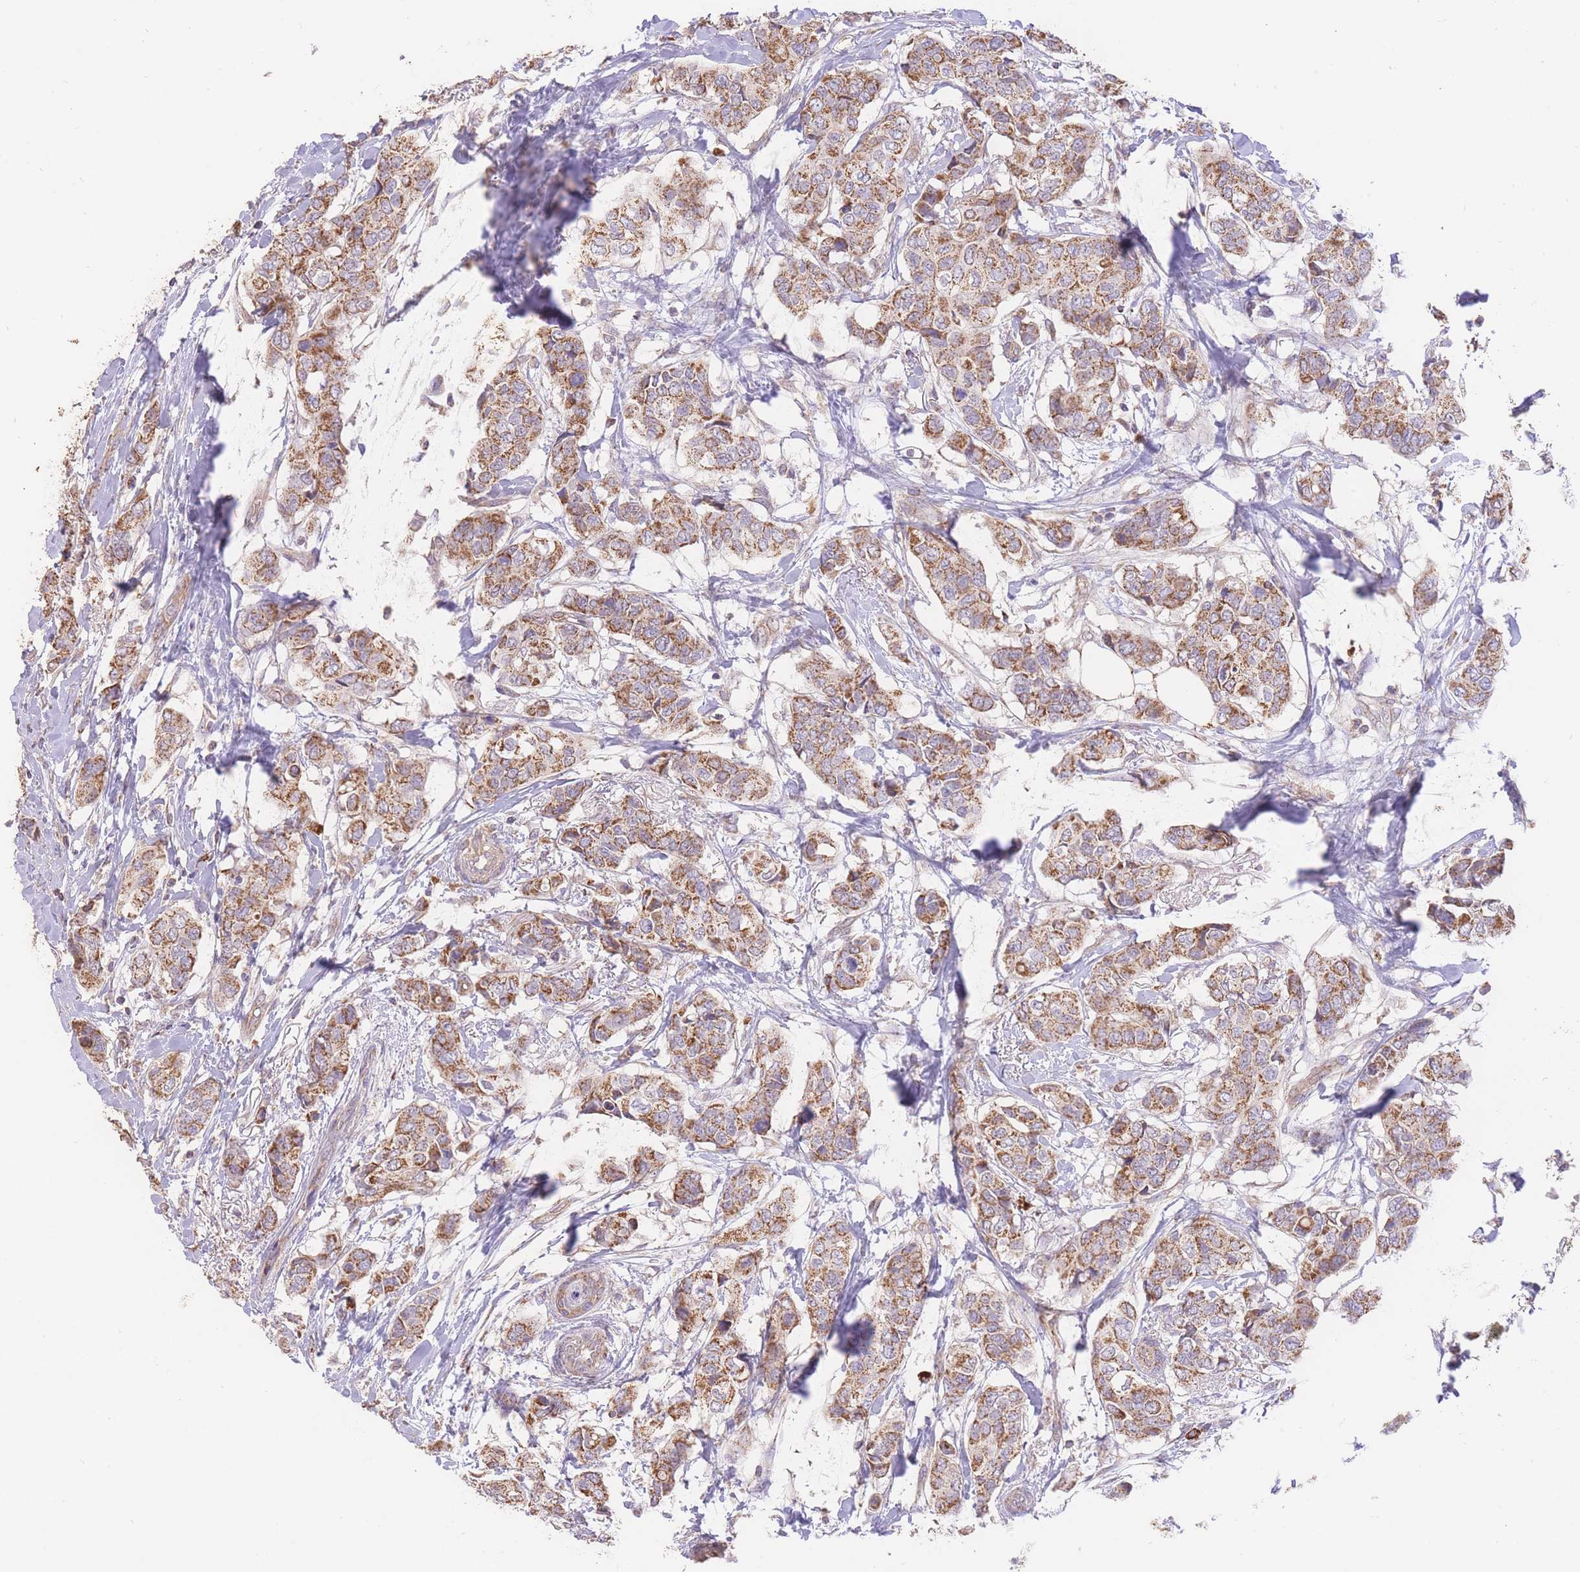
{"staining": {"intensity": "moderate", "quantity": ">75%", "location": "cytoplasmic/membranous"}, "tissue": "breast cancer", "cell_type": "Tumor cells", "image_type": "cancer", "snomed": [{"axis": "morphology", "description": "Lobular carcinoma"}, {"axis": "topography", "description": "Breast"}], "caption": "Tumor cells display medium levels of moderate cytoplasmic/membranous positivity in approximately >75% of cells in breast lobular carcinoma. Using DAB (3,3'-diaminobenzidine) (brown) and hematoxylin (blue) stains, captured at high magnification using brightfield microscopy.", "gene": "PREP", "patient": {"sex": "female", "age": 51}}